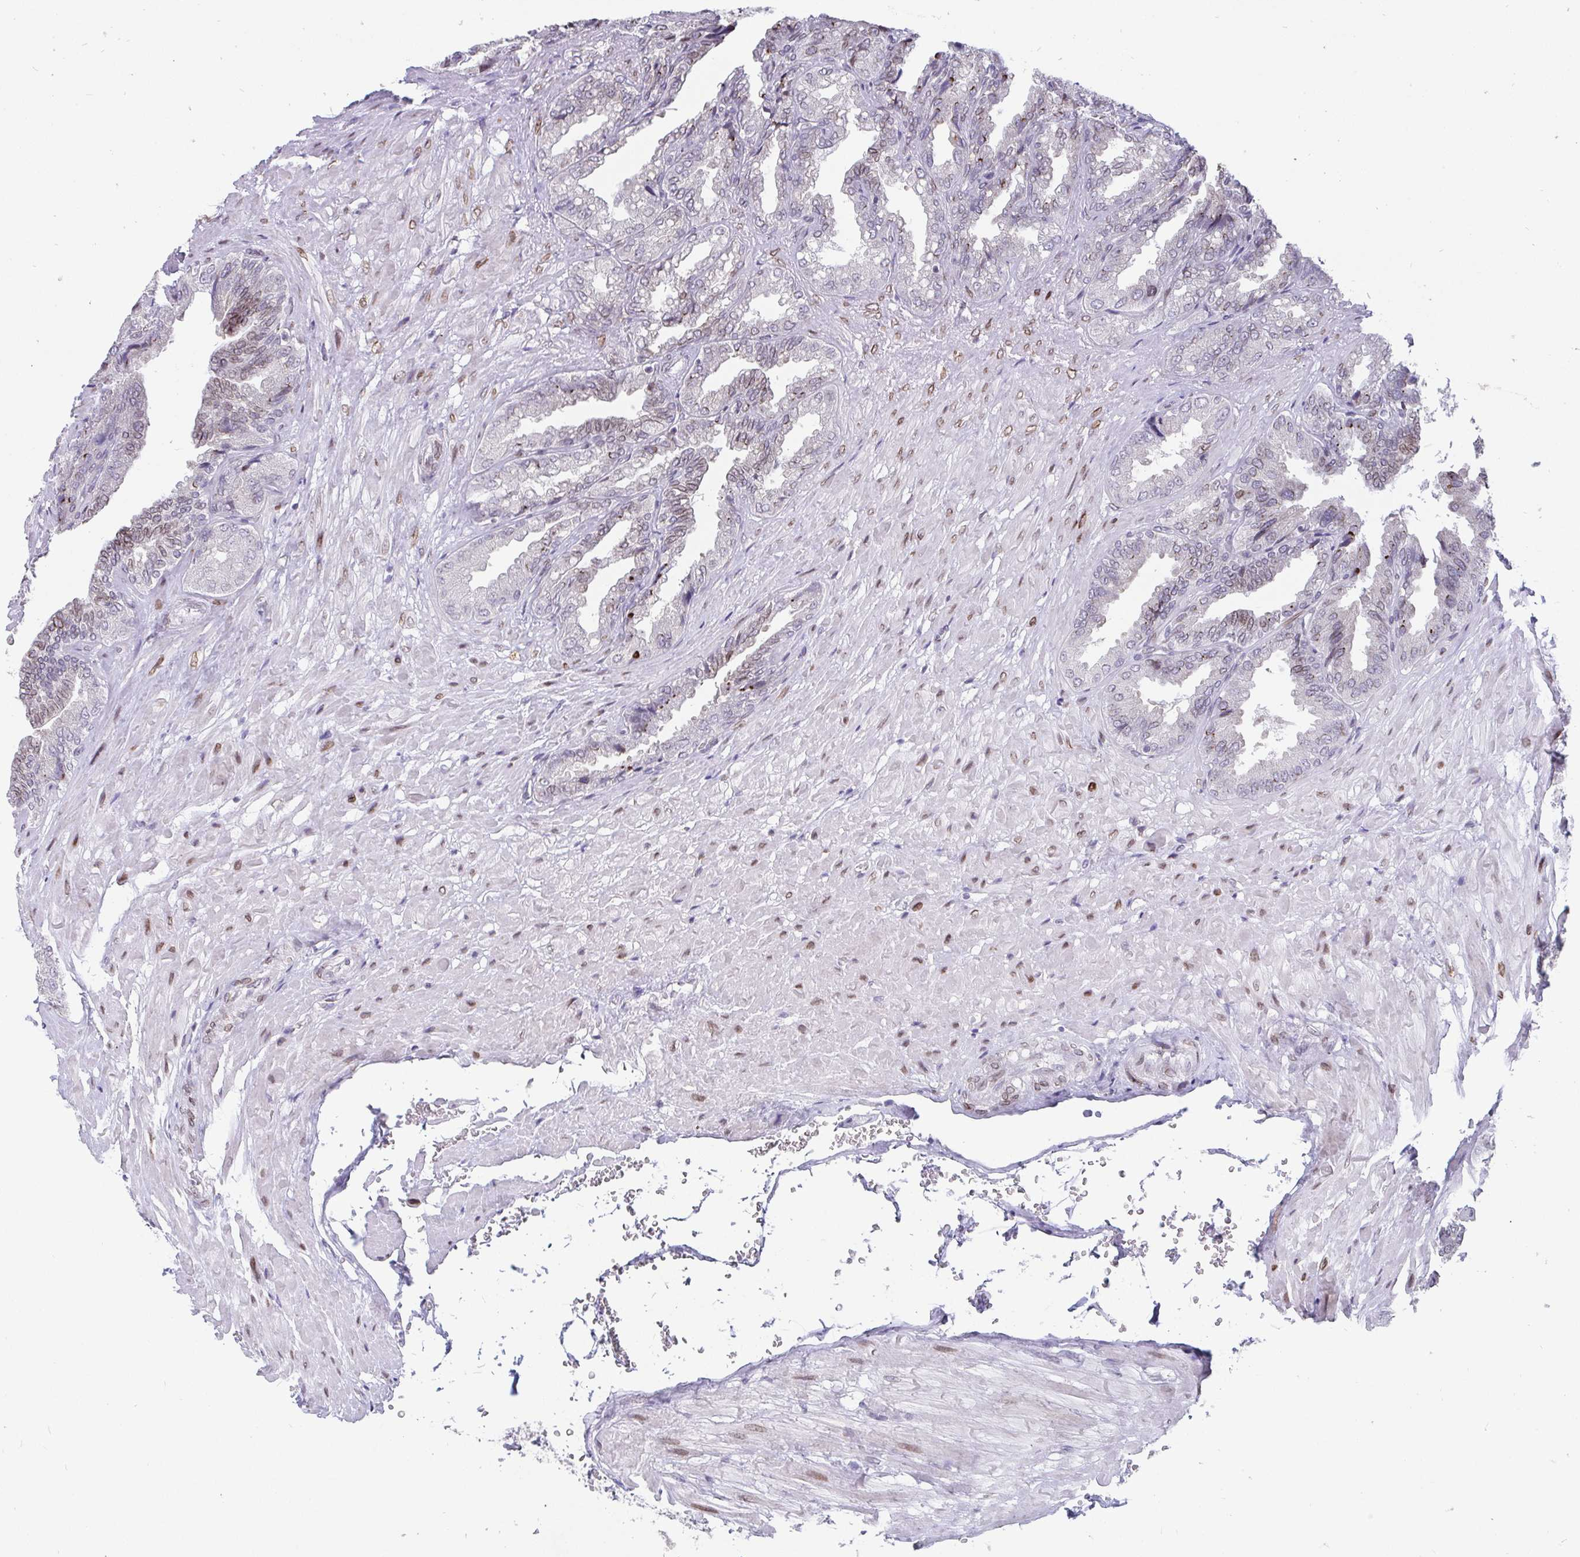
{"staining": {"intensity": "moderate", "quantity": "<25%", "location": "cytoplasmic/membranous,nuclear"}, "tissue": "seminal vesicle", "cell_type": "Glandular cells", "image_type": "normal", "snomed": [{"axis": "morphology", "description": "Normal tissue, NOS"}, {"axis": "topography", "description": "Seminal veicle"}], "caption": "Protein expression analysis of unremarkable seminal vesicle displays moderate cytoplasmic/membranous,nuclear staining in about <25% of glandular cells. (DAB IHC, brown staining for protein, blue staining for nuclei).", "gene": "EMD", "patient": {"sex": "male", "age": 68}}